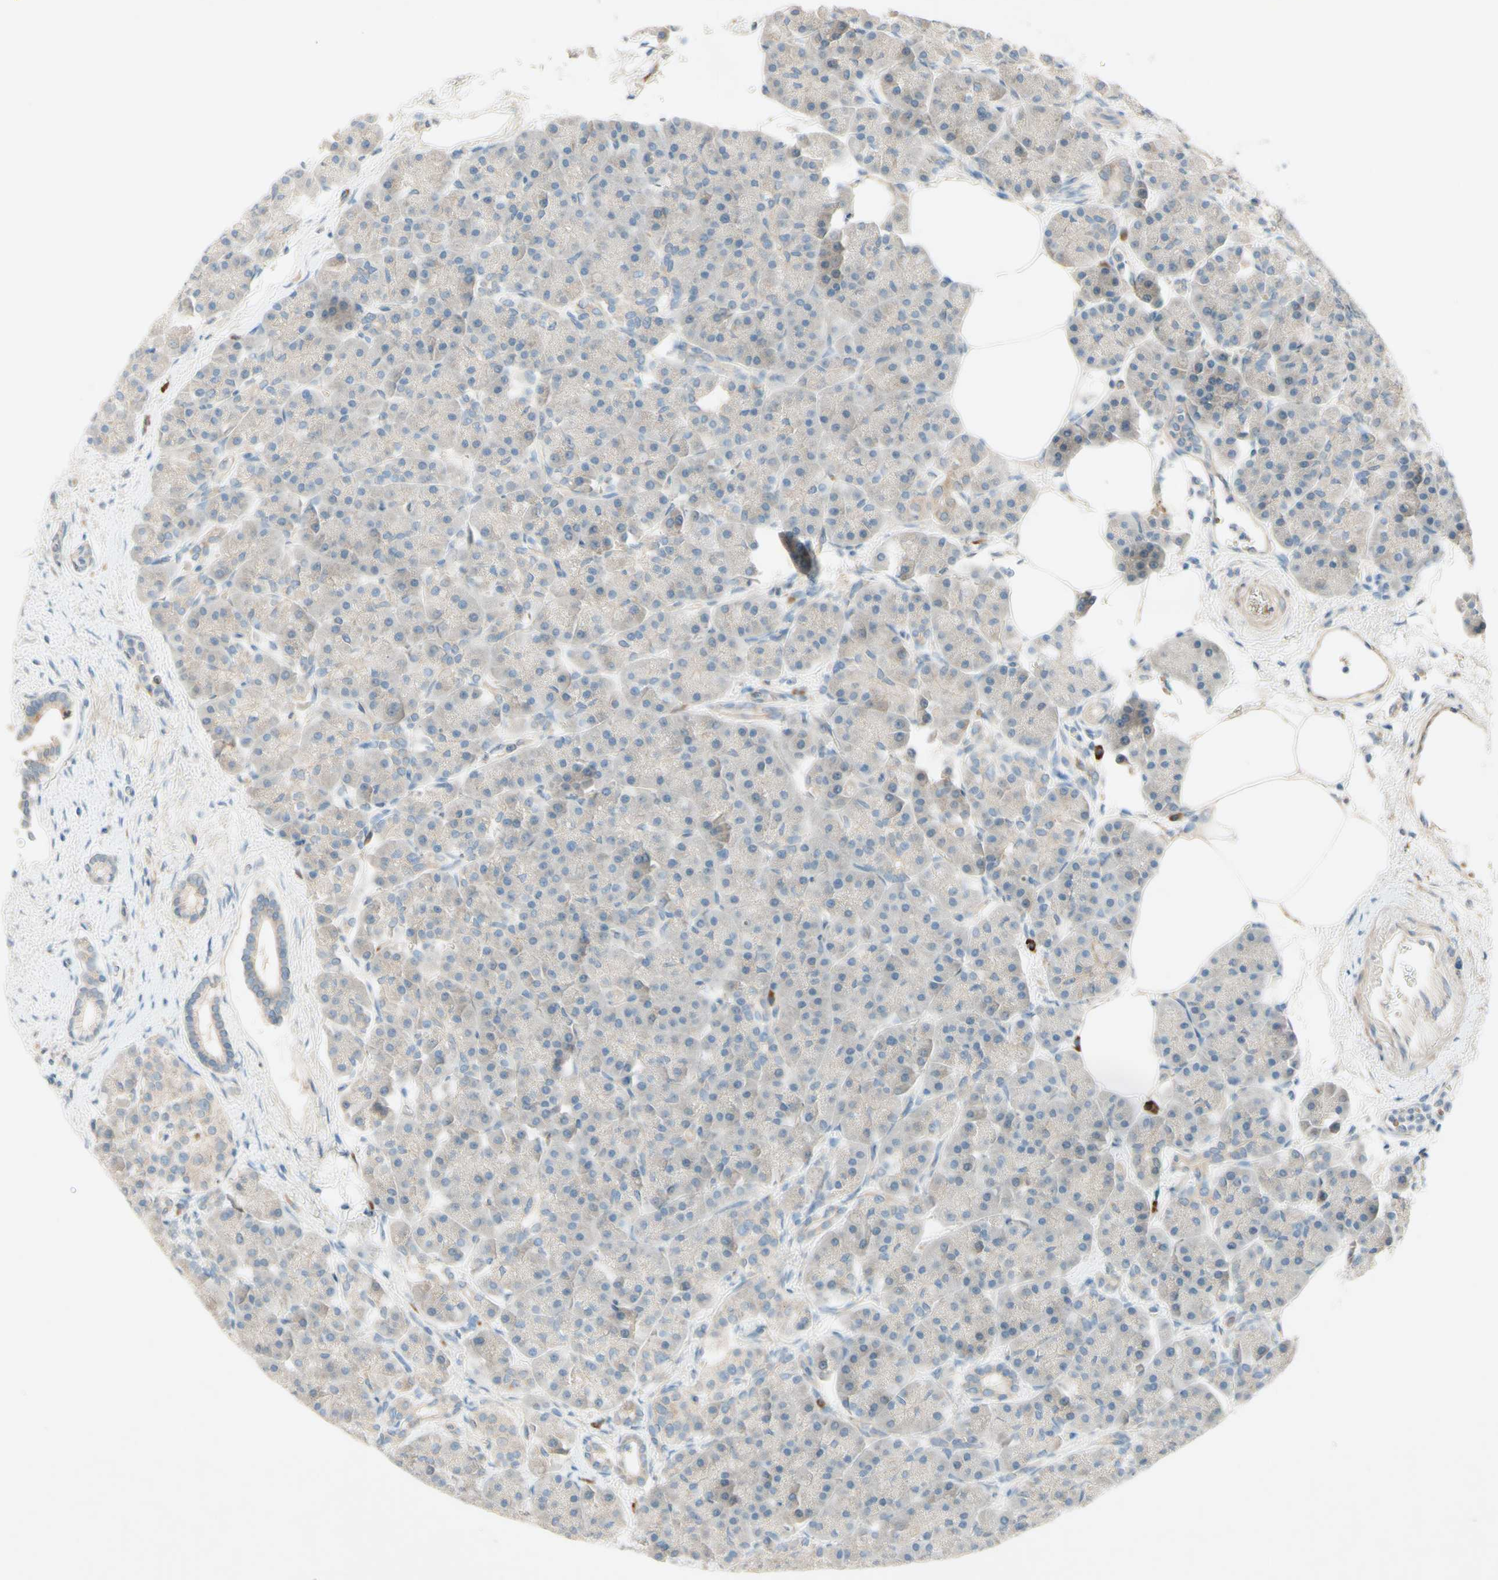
{"staining": {"intensity": "weak", "quantity": ">75%", "location": "cytoplasmic/membranous"}, "tissue": "pancreas", "cell_type": "Exocrine glandular cells", "image_type": "normal", "snomed": [{"axis": "morphology", "description": "Normal tissue, NOS"}, {"axis": "topography", "description": "Pancreas"}], "caption": "Pancreas was stained to show a protein in brown. There is low levels of weak cytoplasmic/membranous positivity in about >75% of exocrine glandular cells.", "gene": "IL2", "patient": {"sex": "female", "age": 70}}